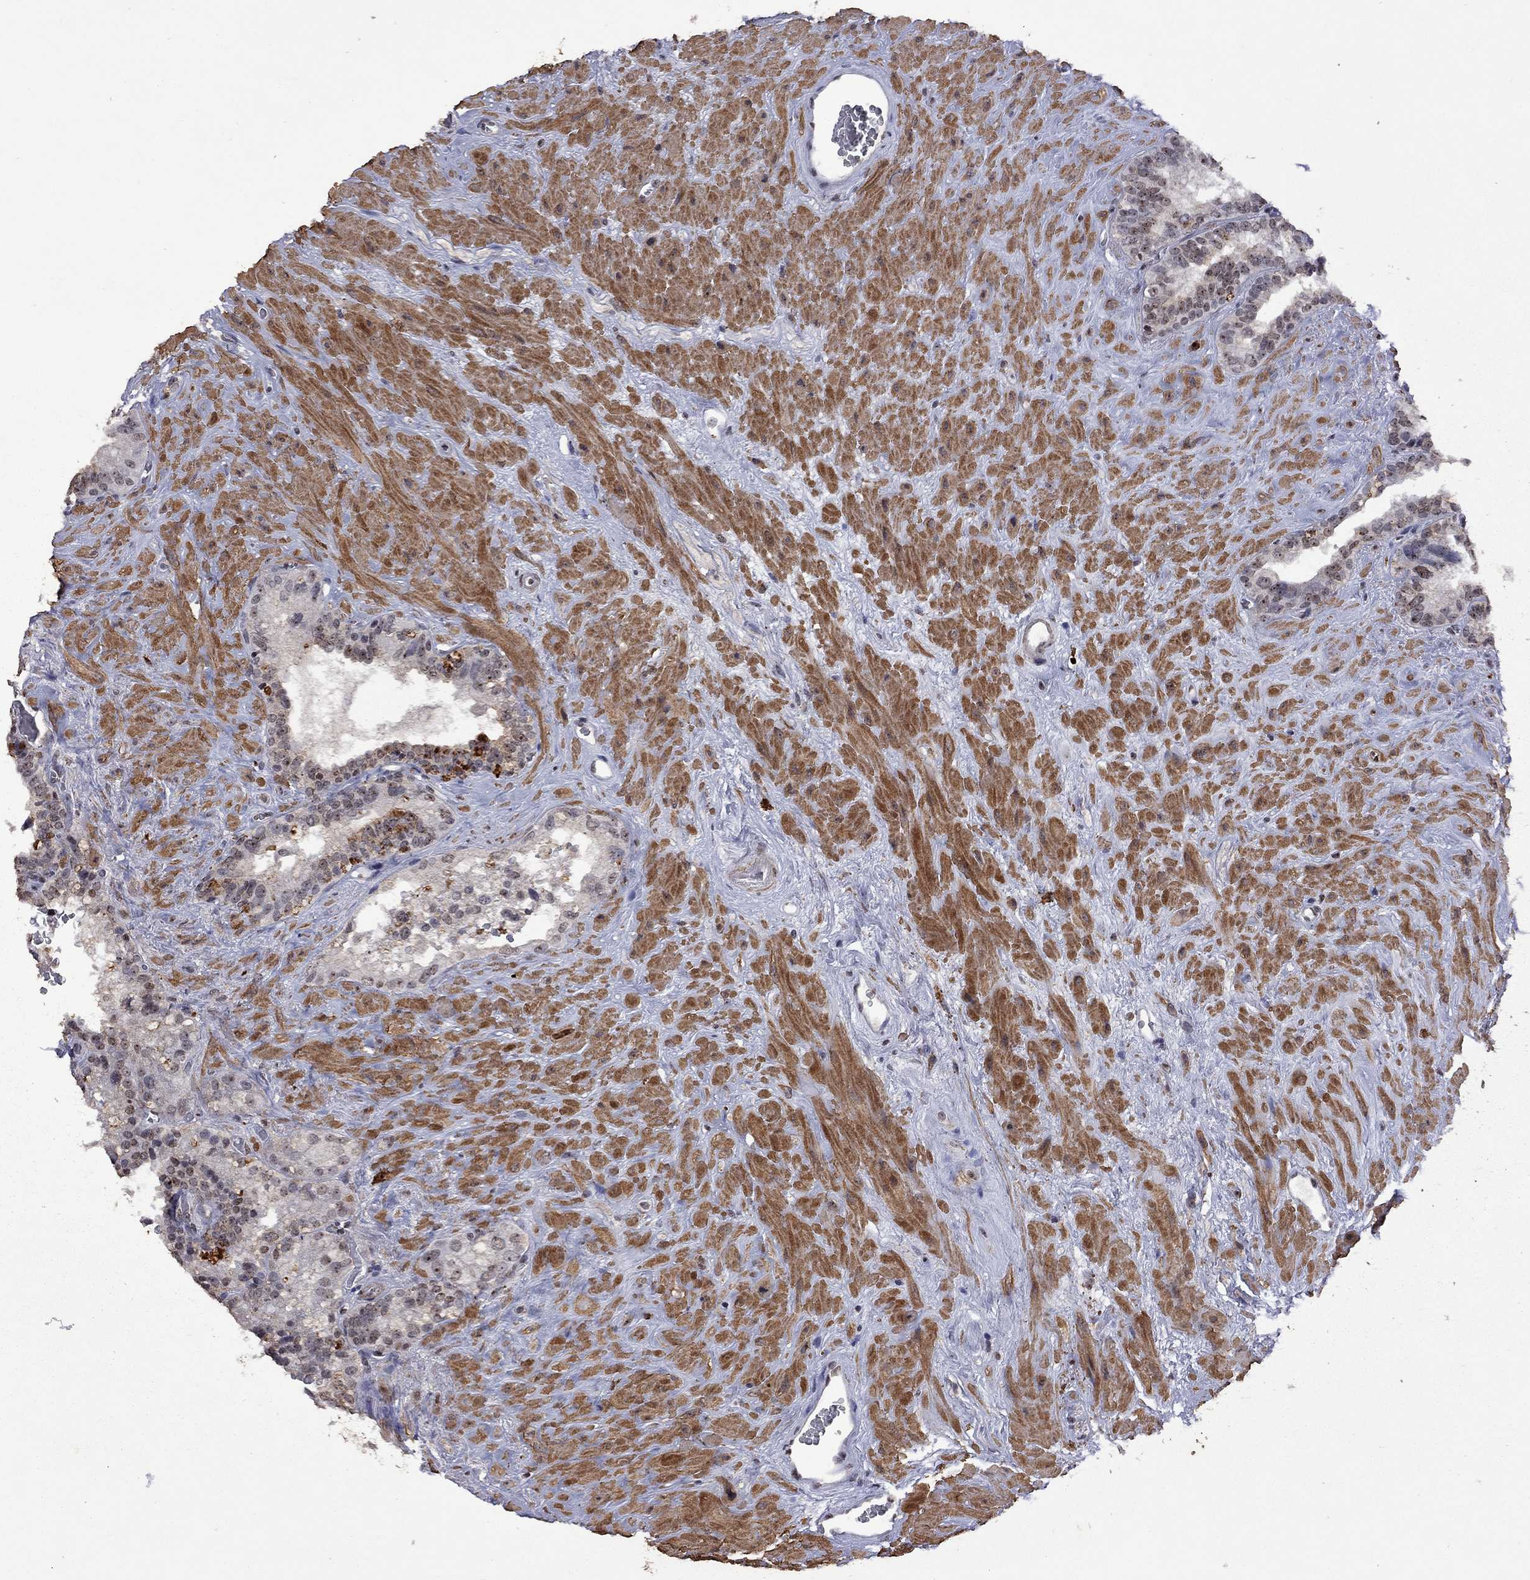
{"staining": {"intensity": "moderate", "quantity": "<25%", "location": "cytoplasmic/membranous"}, "tissue": "seminal vesicle", "cell_type": "Glandular cells", "image_type": "normal", "snomed": [{"axis": "morphology", "description": "Normal tissue, NOS"}, {"axis": "topography", "description": "Prostate"}, {"axis": "topography", "description": "Seminal veicle"}], "caption": "Immunohistochemical staining of unremarkable seminal vesicle displays low levels of moderate cytoplasmic/membranous staining in about <25% of glandular cells.", "gene": "SPOUT1", "patient": {"sex": "male", "age": 71}}